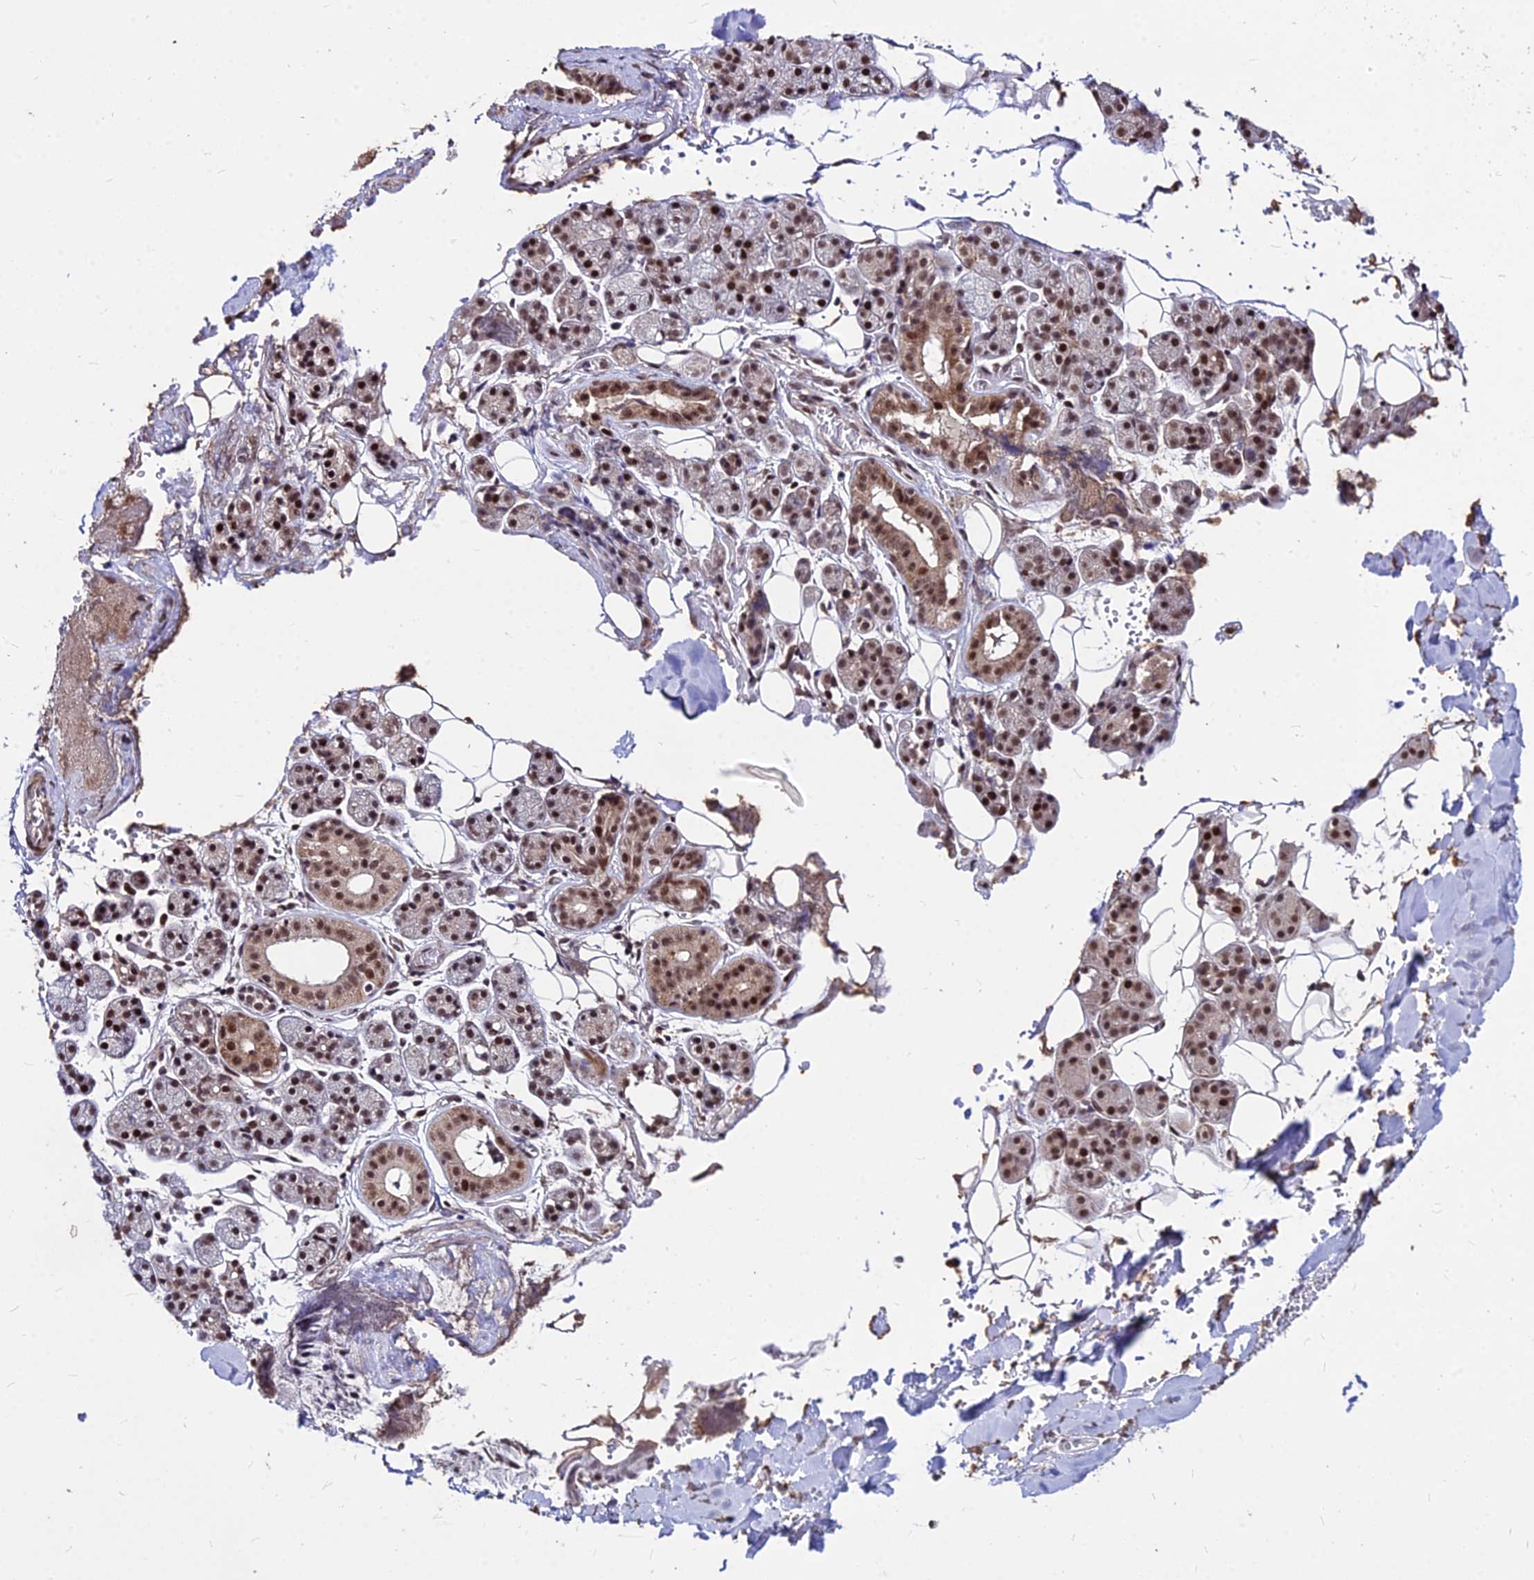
{"staining": {"intensity": "moderate", "quantity": ">75%", "location": "nuclear"}, "tissue": "salivary gland", "cell_type": "Glandular cells", "image_type": "normal", "snomed": [{"axis": "morphology", "description": "Normal tissue, NOS"}, {"axis": "topography", "description": "Salivary gland"}], "caption": "DAB (3,3'-diaminobenzidine) immunohistochemical staining of benign human salivary gland demonstrates moderate nuclear protein expression in approximately >75% of glandular cells.", "gene": "ZBED4", "patient": {"sex": "female", "age": 33}}